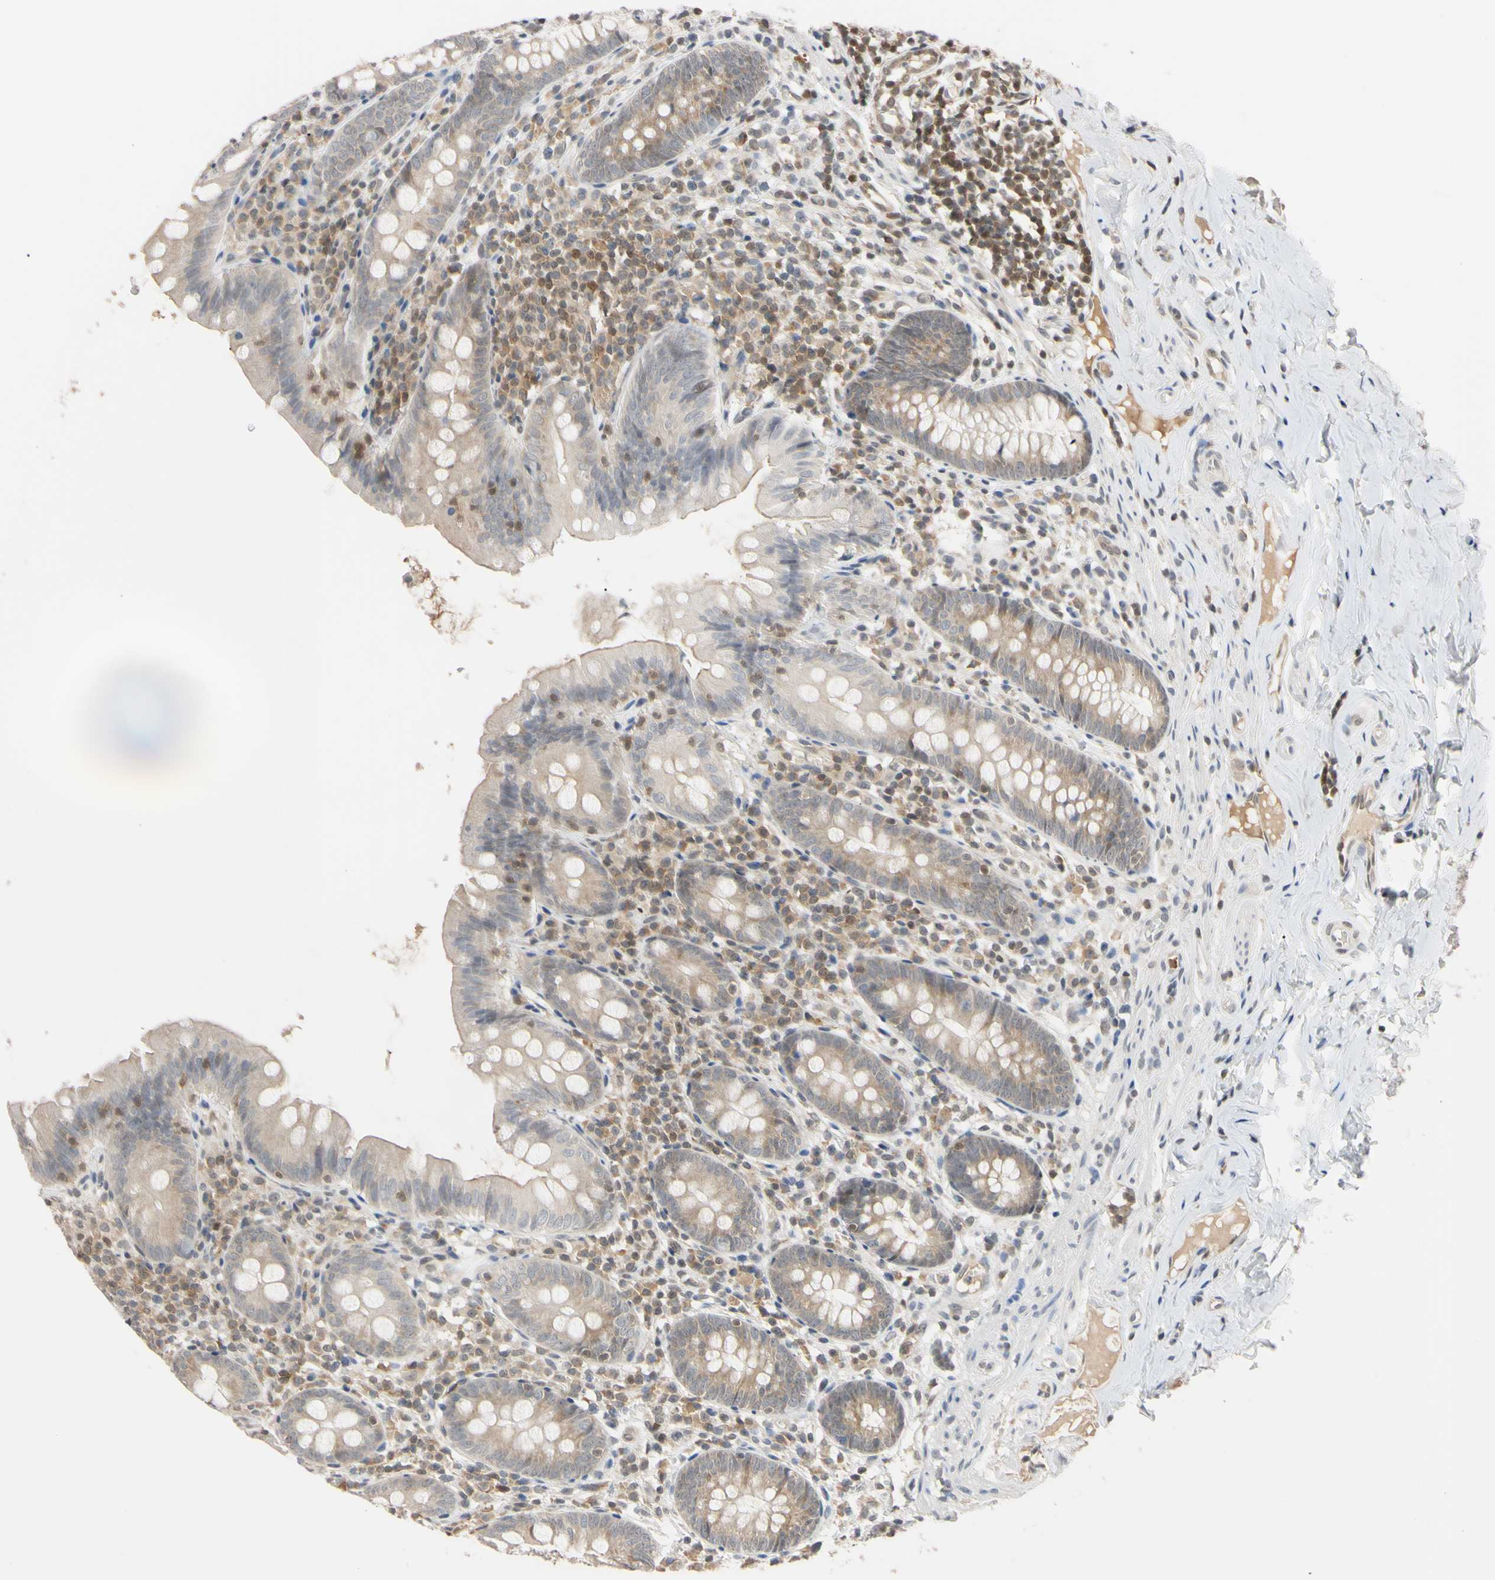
{"staining": {"intensity": "weak", "quantity": ">75%", "location": "cytoplasmic/membranous"}, "tissue": "appendix", "cell_type": "Glandular cells", "image_type": "normal", "snomed": [{"axis": "morphology", "description": "Normal tissue, NOS"}, {"axis": "topography", "description": "Appendix"}], "caption": "A brown stain shows weak cytoplasmic/membranous positivity of a protein in glandular cells of benign appendix. Nuclei are stained in blue.", "gene": "UBE2I", "patient": {"sex": "male", "age": 52}}